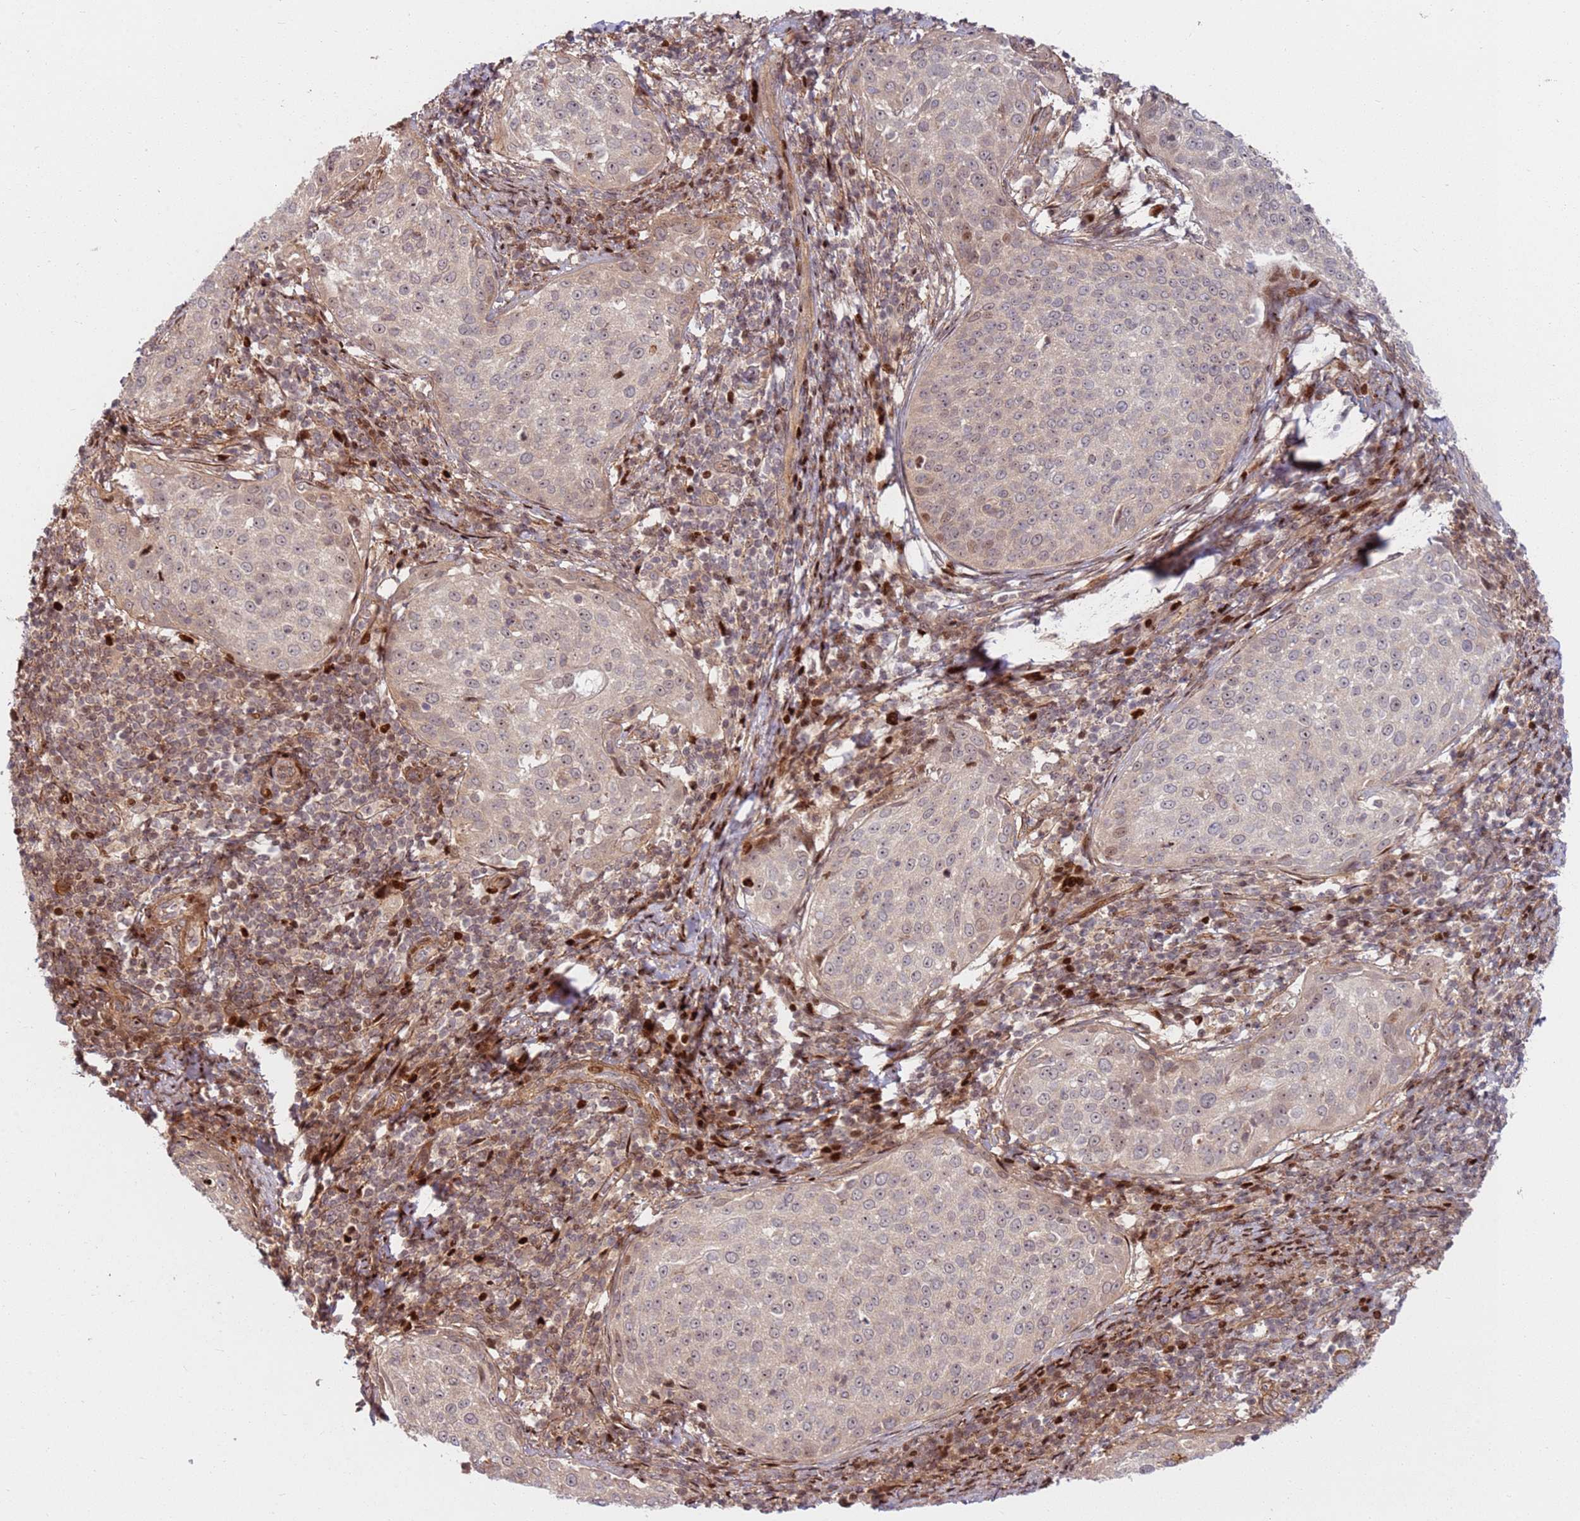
{"staining": {"intensity": "weak", "quantity": "25%-75%", "location": "cytoplasmic/membranous,nuclear"}, "tissue": "cervical cancer", "cell_type": "Tumor cells", "image_type": "cancer", "snomed": [{"axis": "morphology", "description": "Squamous cell carcinoma, NOS"}, {"axis": "topography", "description": "Cervix"}], "caption": "A micrograph of human squamous cell carcinoma (cervical) stained for a protein shows weak cytoplasmic/membranous and nuclear brown staining in tumor cells. (DAB IHC, brown staining for protein, blue staining for nuclei).", "gene": "TMEM233", "patient": {"sex": "female", "age": 57}}